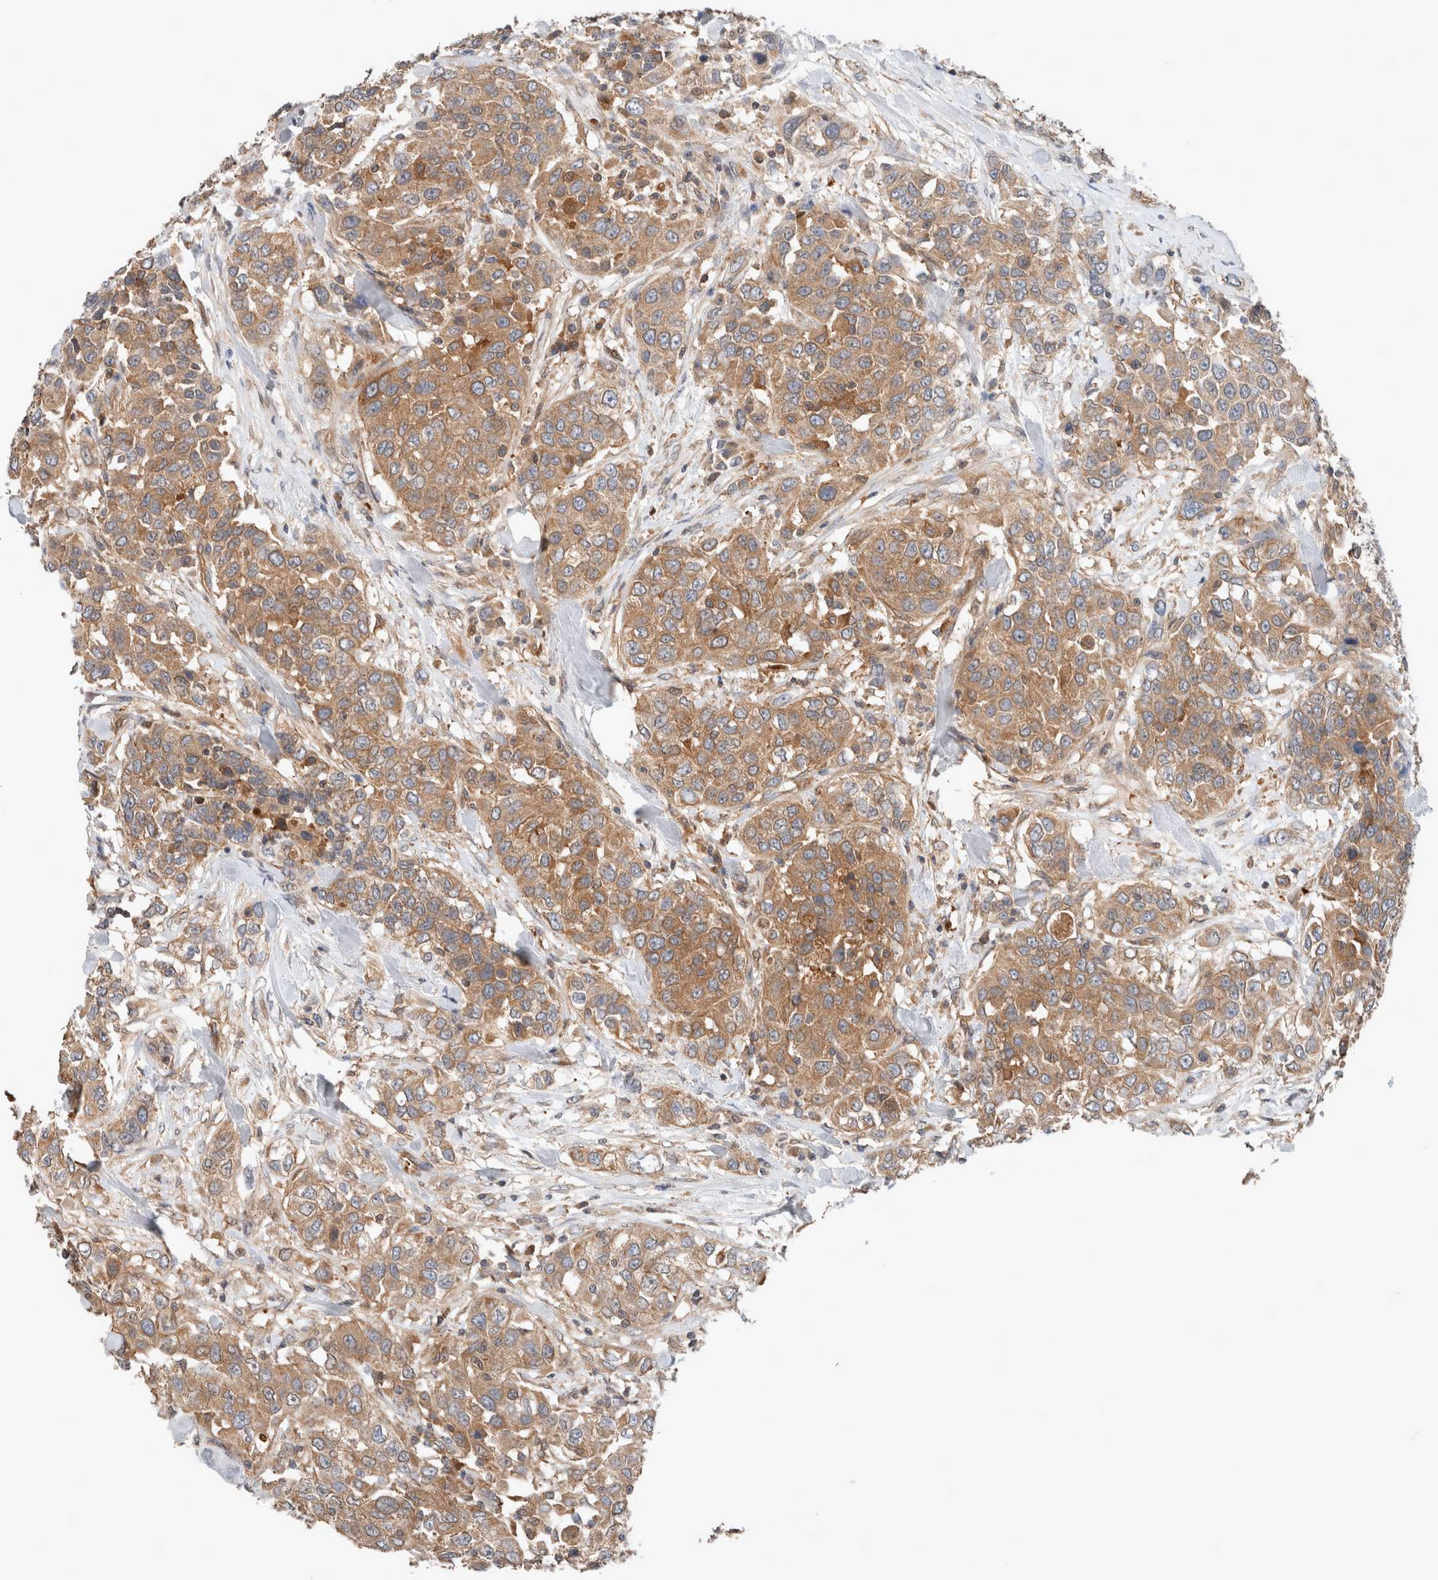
{"staining": {"intensity": "moderate", "quantity": ">75%", "location": "cytoplasmic/membranous"}, "tissue": "urothelial cancer", "cell_type": "Tumor cells", "image_type": "cancer", "snomed": [{"axis": "morphology", "description": "Urothelial carcinoma, High grade"}, {"axis": "topography", "description": "Urinary bladder"}], "caption": "Immunohistochemical staining of human high-grade urothelial carcinoma demonstrates medium levels of moderate cytoplasmic/membranous protein positivity in about >75% of tumor cells.", "gene": "XPNPEP1", "patient": {"sex": "female", "age": 80}}